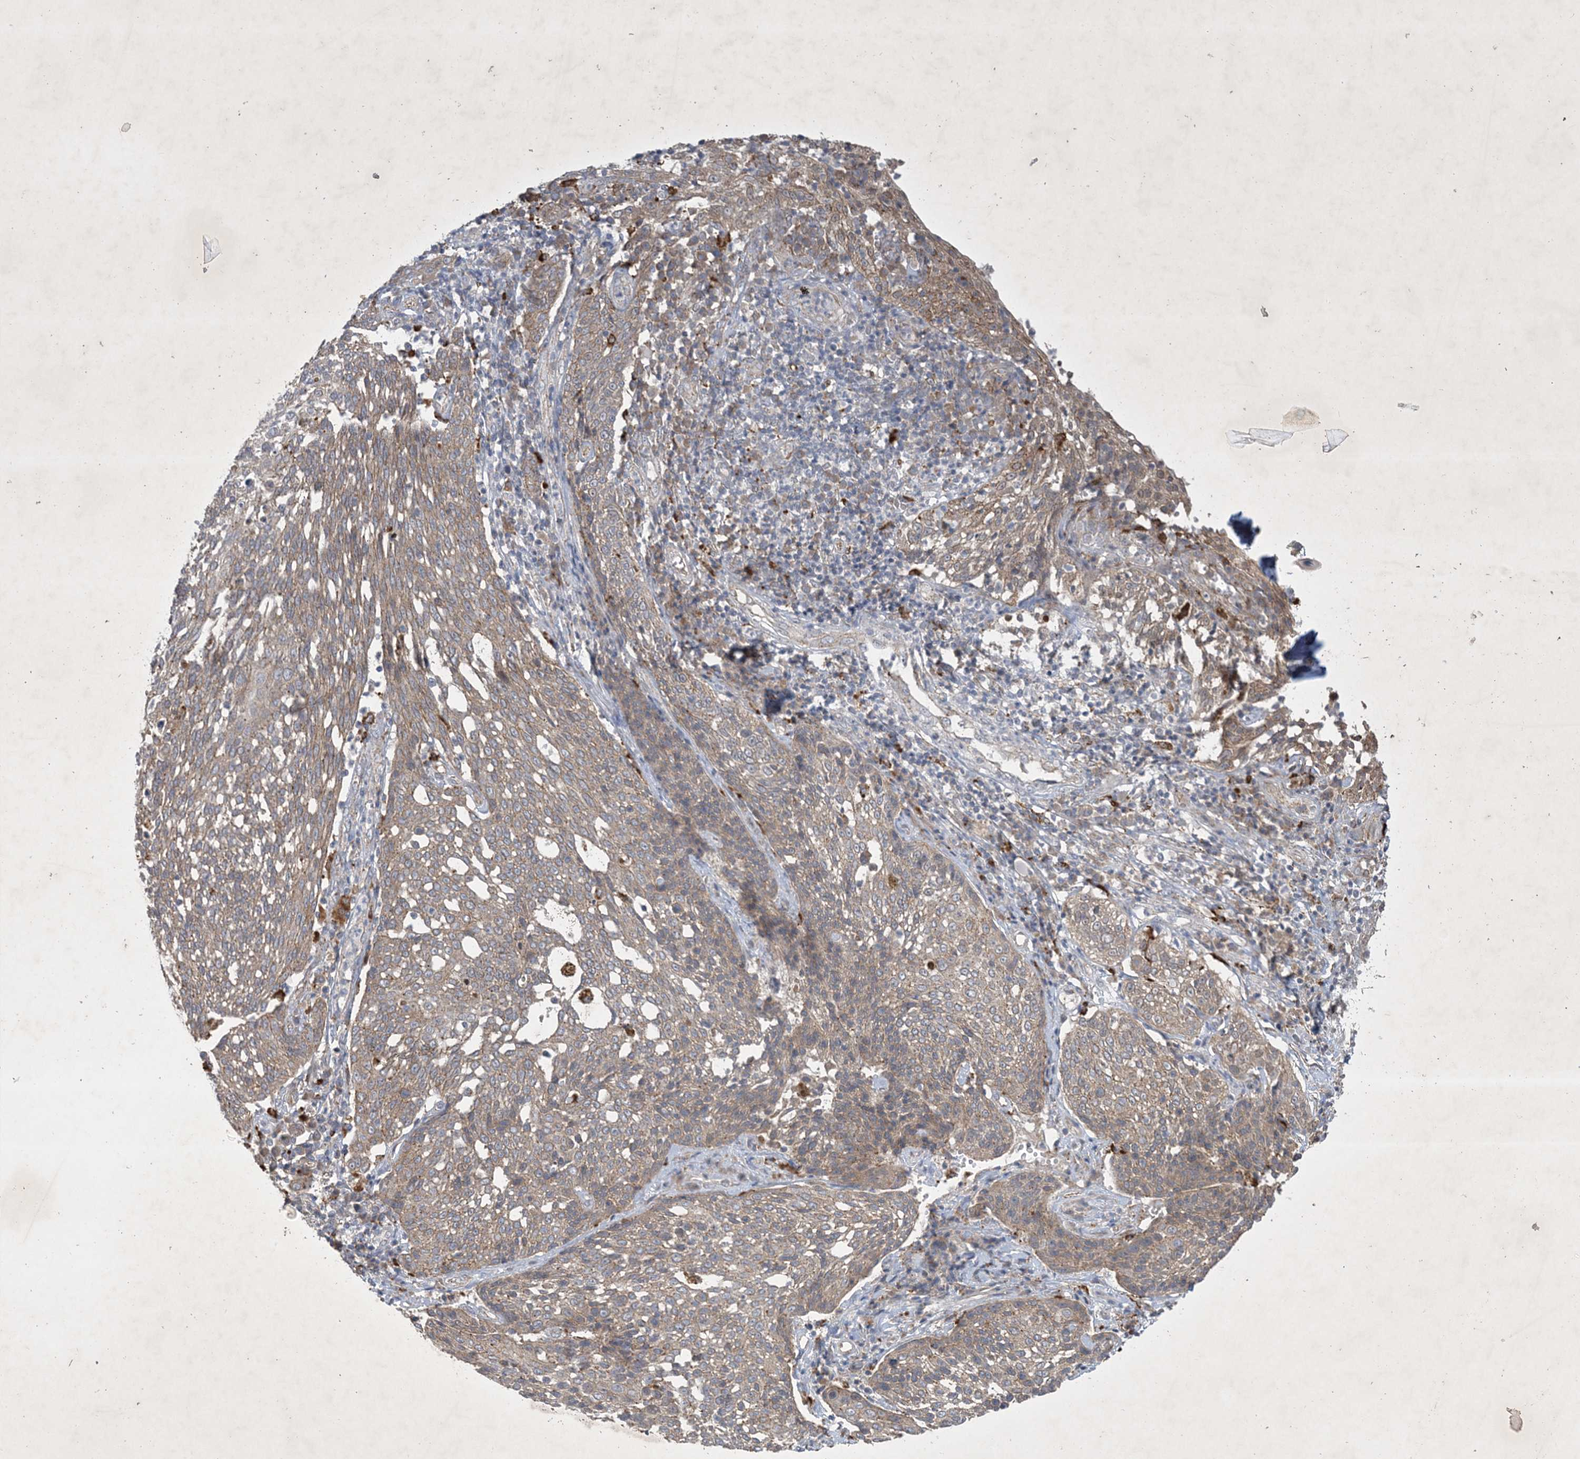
{"staining": {"intensity": "weak", "quantity": ">75%", "location": "cytoplasmic/membranous"}, "tissue": "cervical cancer", "cell_type": "Tumor cells", "image_type": "cancer", "snomed": [{"axis": "morphology", "description": "Squamous cell carcinoma, NOS"}, {"axis": "topography", "description": "Cervix"}], "caption": "This is an image of IHC staining of cervical cancer, which shows weak expression in the cytoplasmic/membranous of tumor cells.", "gene": "MRPS18A", "patient": {"sex": "female", "age": 34}}